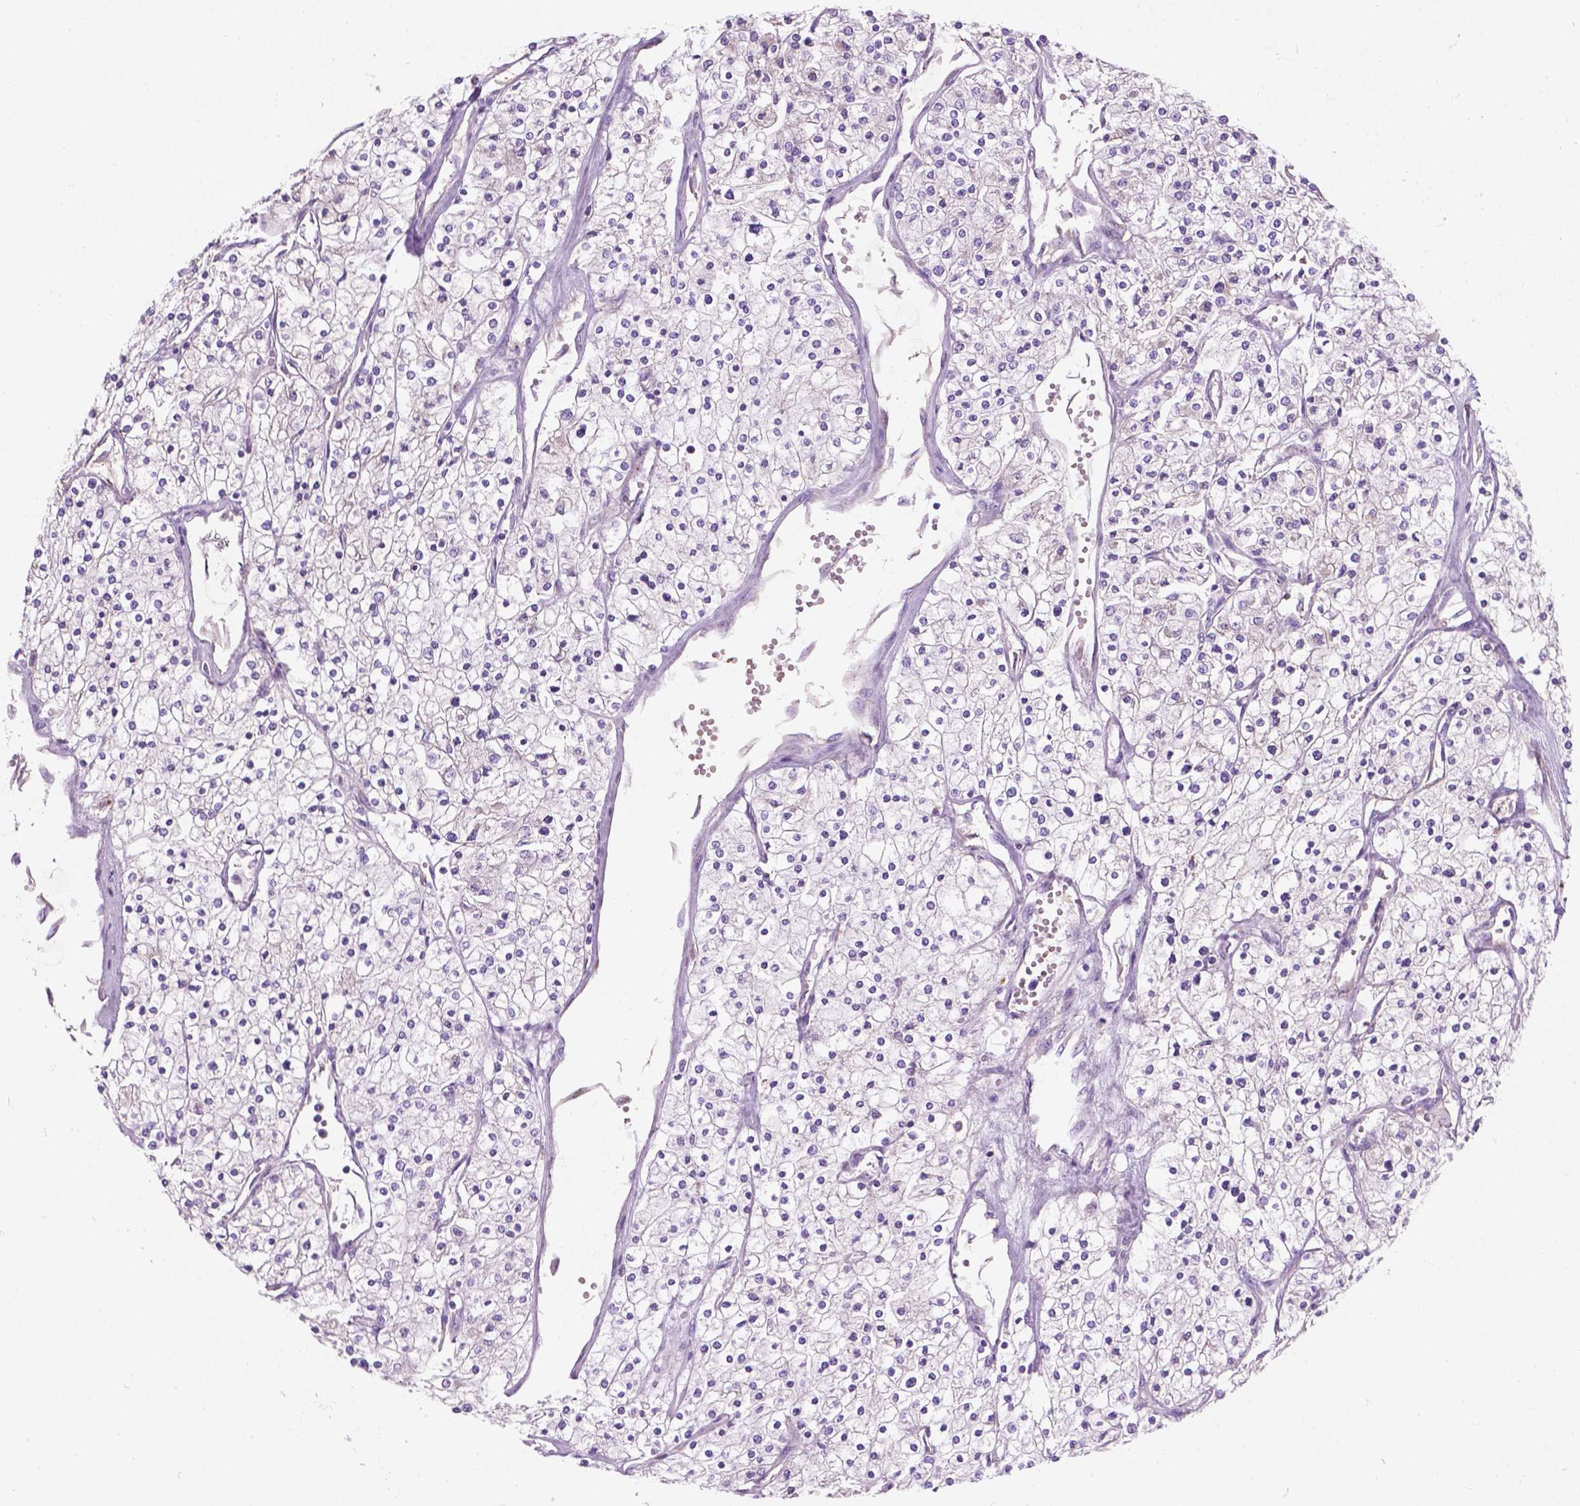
{"staining": {"intensity": "negative", "quantity": "none", "location": "none"}, "tissue": "renal cancer", "cell_type": "Tumor cells", "image_type": "cancer", "snomed": [{"axis": "morphology", "description": "Adenocarcinoma, NOS"}, {"axis": "topography", "description": "Kidney"}], "caption": "There is no significant expression in tumor cells of renal cancer (adenocarcinoma). (Brightfield microscopy of DAB immunohistochemistry (IHC) at high magnification).", "gene": "NOXO1", "patient": {"sex": "male", "age": 80}}